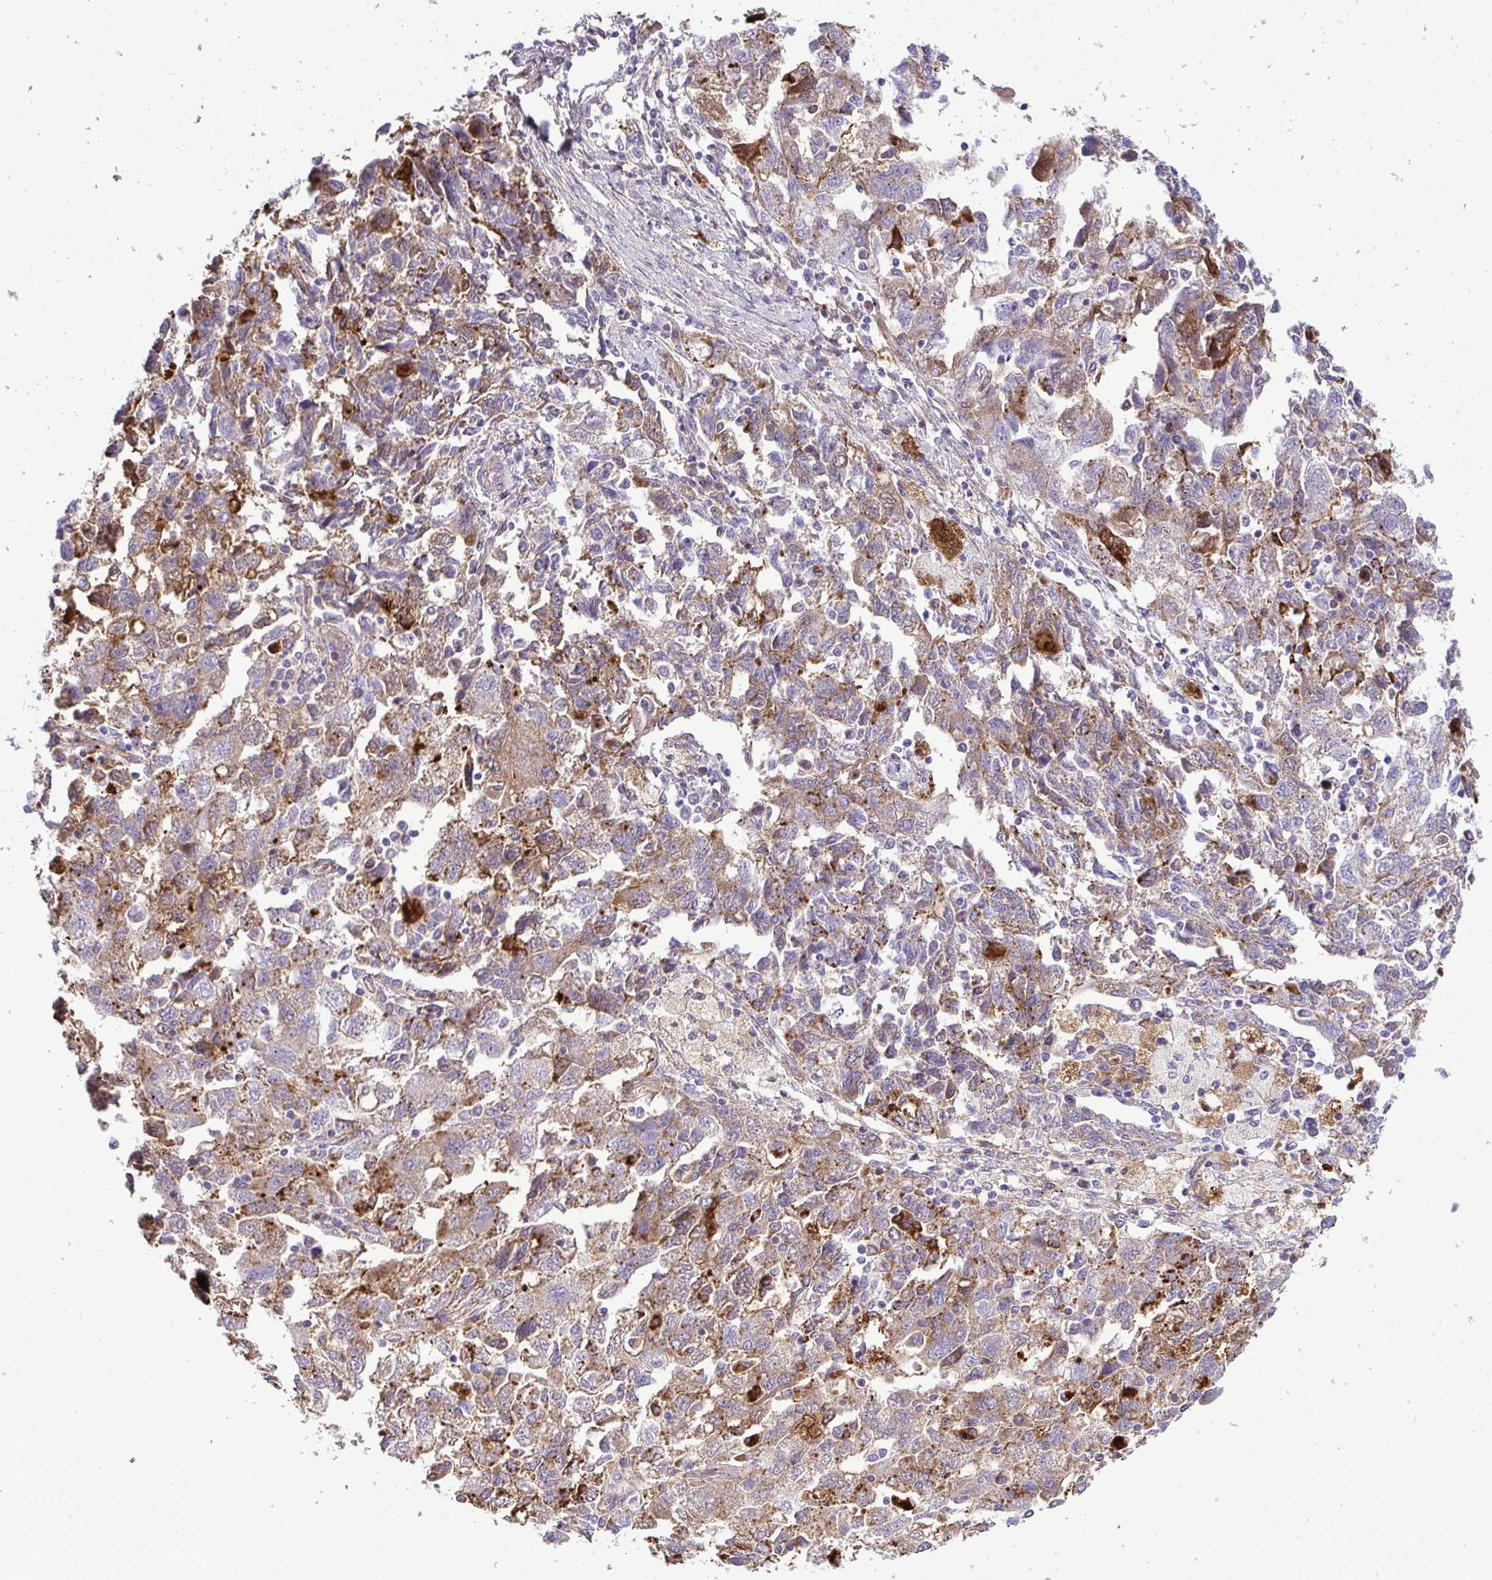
{"staining": {"intensity": "moderate", "quantity": ">75%", "location": "cytoplasmic/membranous"}, "tissue": "ovarian cancer", "cell_type": "Tumor cells", "image_type": "cancer", "snomed": [{"axis": "morphology", "description": "Carcinoma, NOS"}, {"axis": "morphology", "description": "Cystadenocarcinoma, serous, NOS"}, {"axis": "topography", "description": "Ovary"}], "caption": "A high-resolution micrograph shows IHC staining of serous cystadenocarcinoma (ovarian), which demonstrates moderate cytoplasmic/membranous positivity in approximately >75% of tumor cells. The protein is stained brown, and the nuclei are stained in blue (DAB IHC with brightfield microscopy, high magnification).", "gene": "F2", "patient": {"sex": "female", "age": 69}}